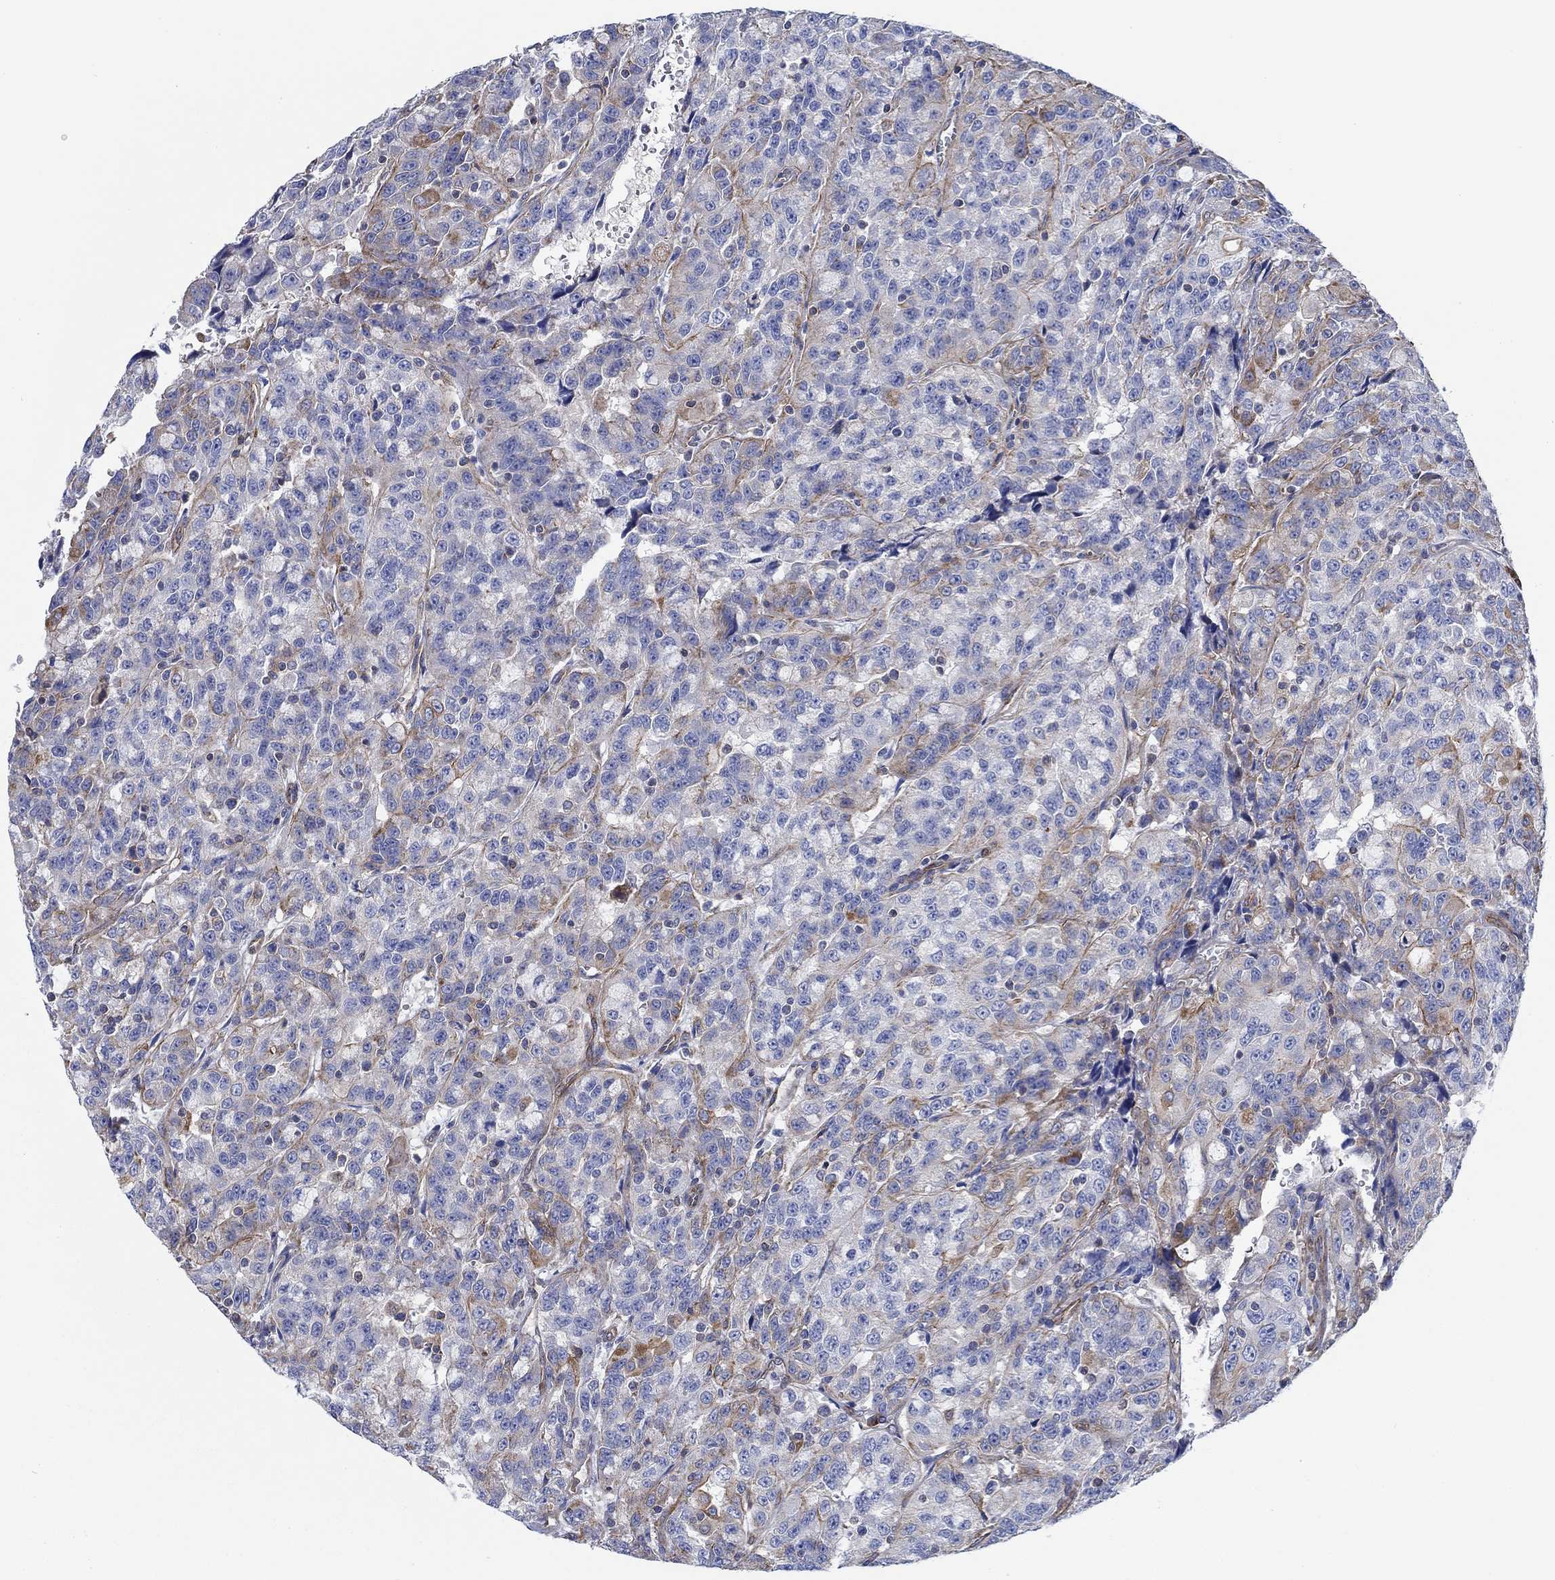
{"staining": {"intensity": "moderate", "quantity": "<25%", "location": "cytoplasmic/membranous"}, "tissue": "urothelial cancer", "cell_type": "Tumor cells", "image_type": "cancer", "snomed": [{"axis": "morphology", "description": "Urothelial carcinoma, NOS"}, {"axis": "morphology", "description": "Urothelial carcinoma, High grade"}, {"axis": "topography", "description": "Urinary bladder"}], "caption": "A histopathology image showing moderate cytoplasmic/membranous staining in approximately <25% of tumor cells in urothelial cancer, as visualized by brown immunohistochemical staining.", "gene": "FMN1", "patient": {"sex": "female", "age": 73}}